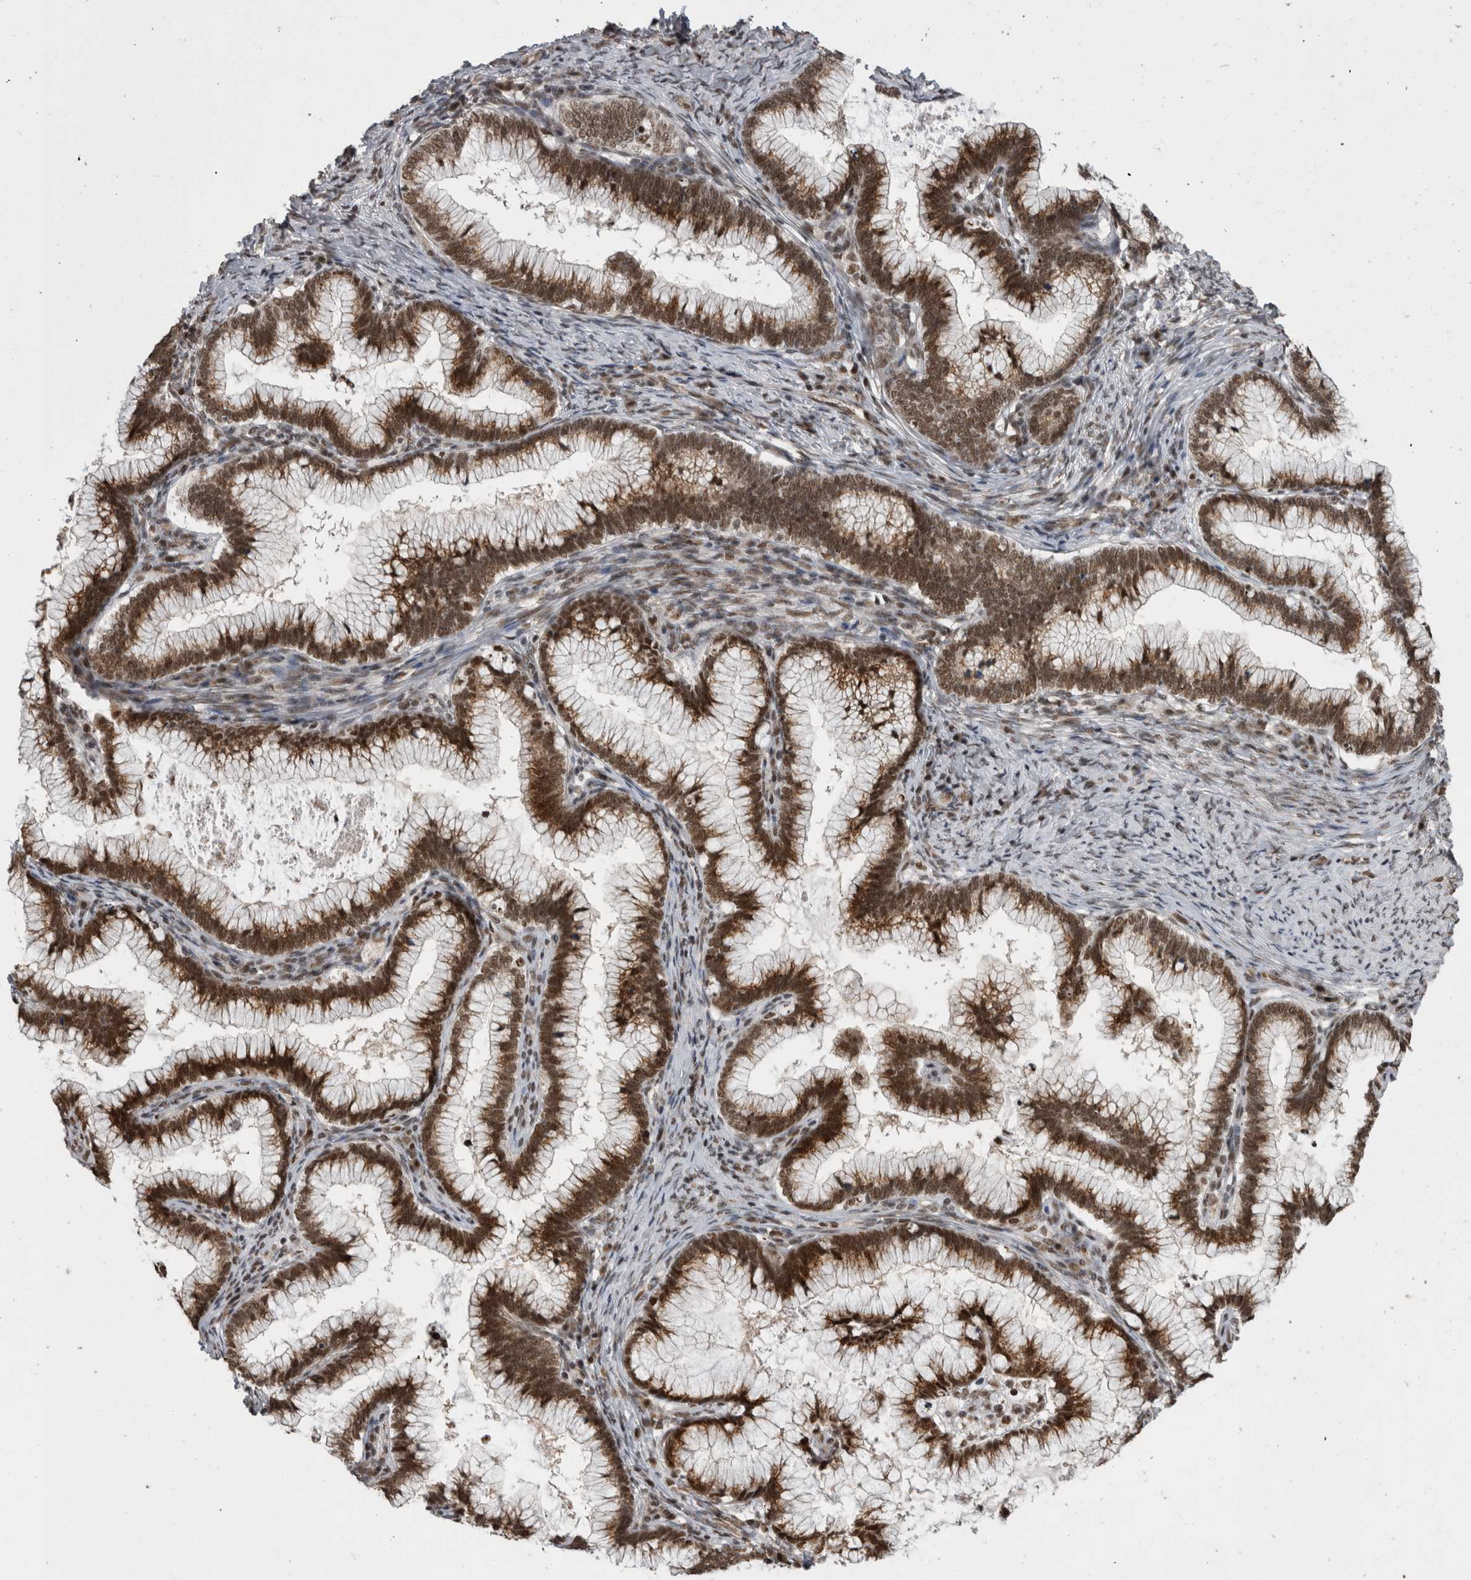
{"staining": {"intensity": "strong", "quantity": ">75%", "location": "cytoplasmic/membranous,nuclear"}, "tissue": "cervical cancer", "cell_type": "Tumor cells", "image_type": "cancer", "snomed": [{"axis": "morphology", "description": "Adenocarcinoma, NOS"}, {"axis": "topography", "description": "Cervix"}], "caption": "Cervical adenocarcinoma stained with IHC demonstrates strong cytoplasmic/membranous and nuclear positivity in about >75% of tumor cells.", "gene": "CPSF2", "patient": {"sex": "female", "age": 36}}